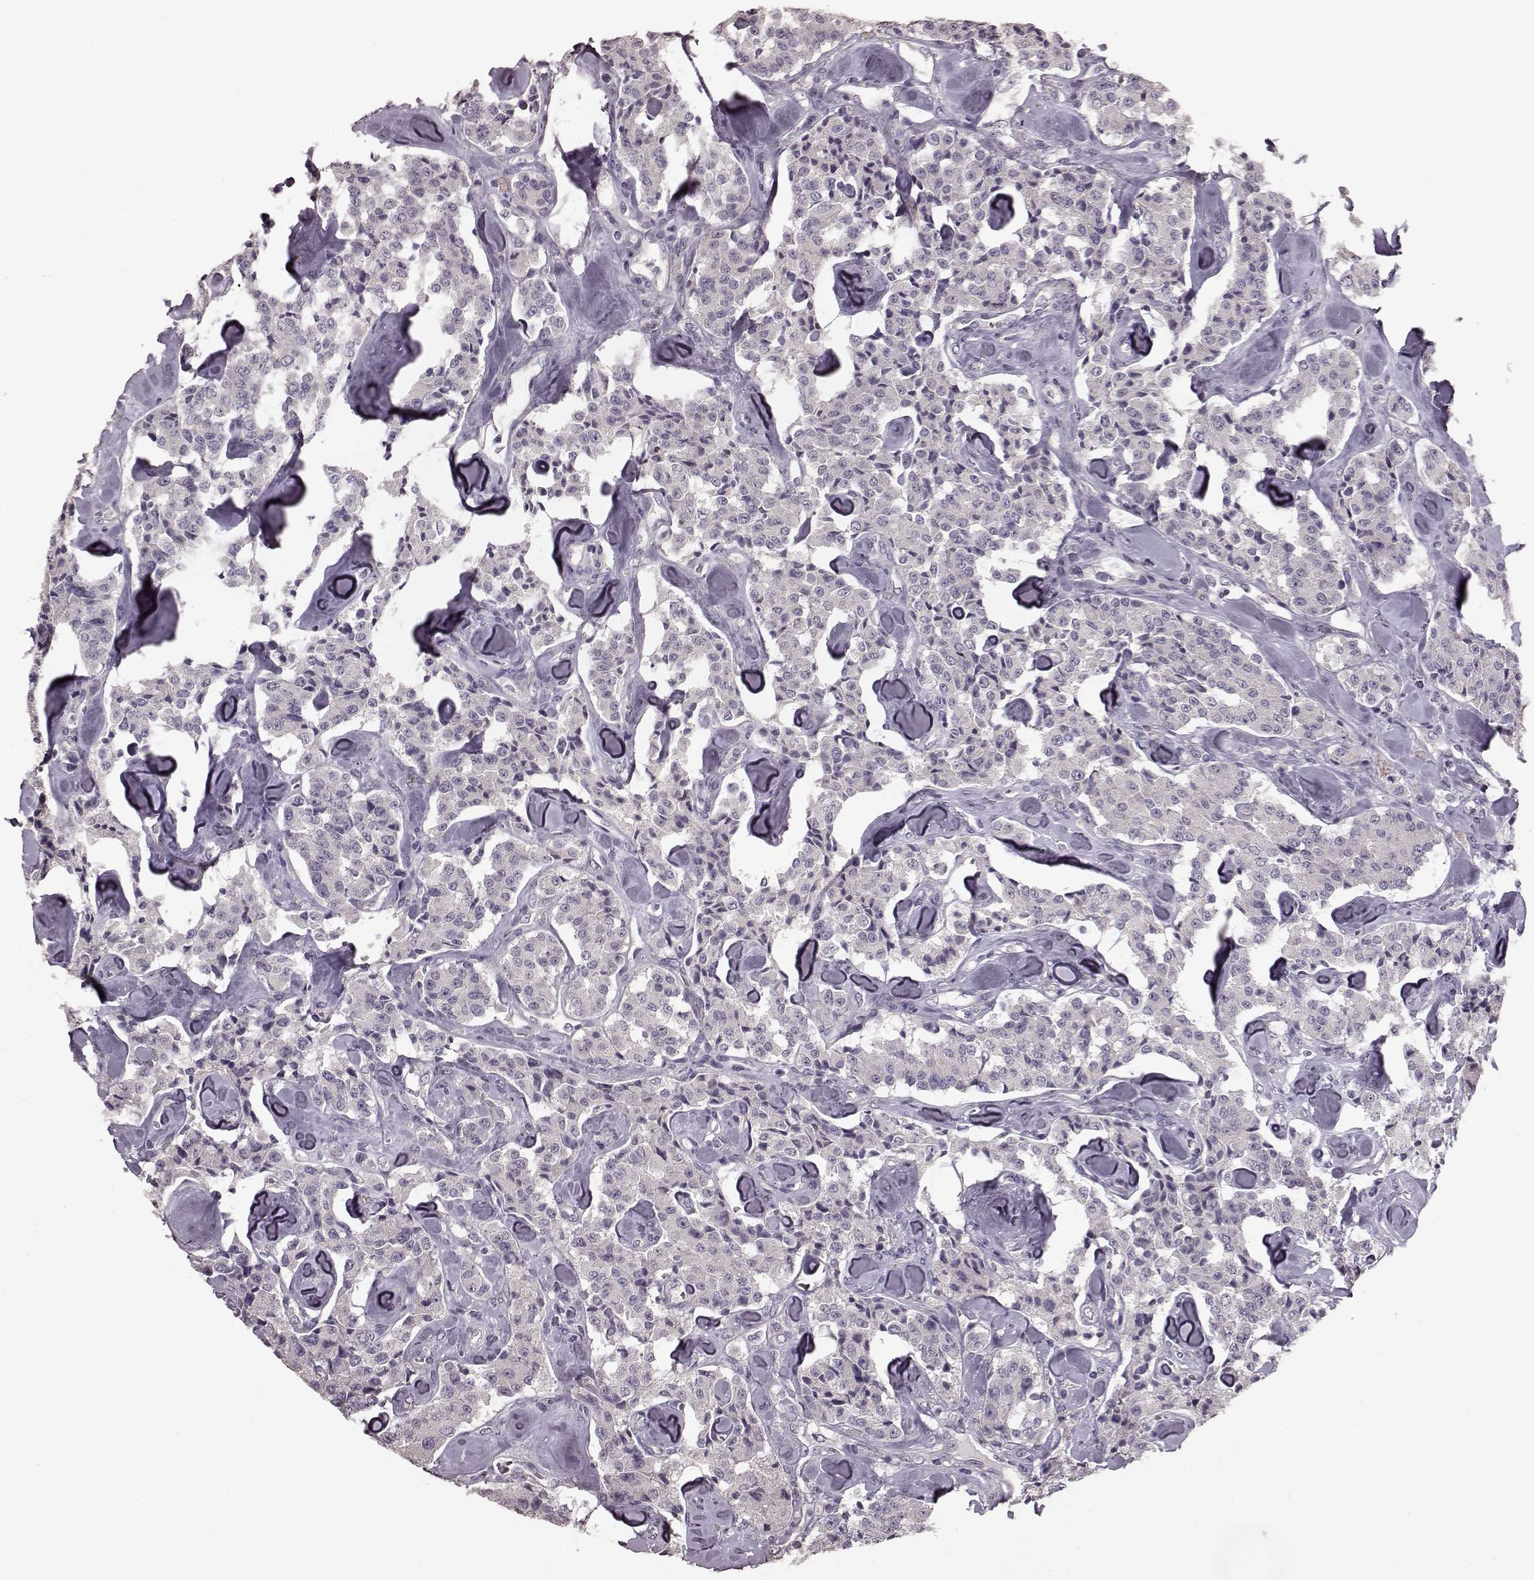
{"staining": {"intensity": "negative", "quantity": "none", "location": "none"}, "tissue": "carcinoid", "cell_type": "Tumor cells", "image_type": "cancer", "snomed": [{"axis": "morphology", "description": "Carcinoid, malignant, NOS"}, {"axis": "topography", "description": "Pancreas"}], "caption": "IHC micrograph of human carcinoid stained for a protein (brown), which exhibits no staining in tumor cells.", "gene": "SLC52A3", "patient": {"sex": "male", "age": 41}}